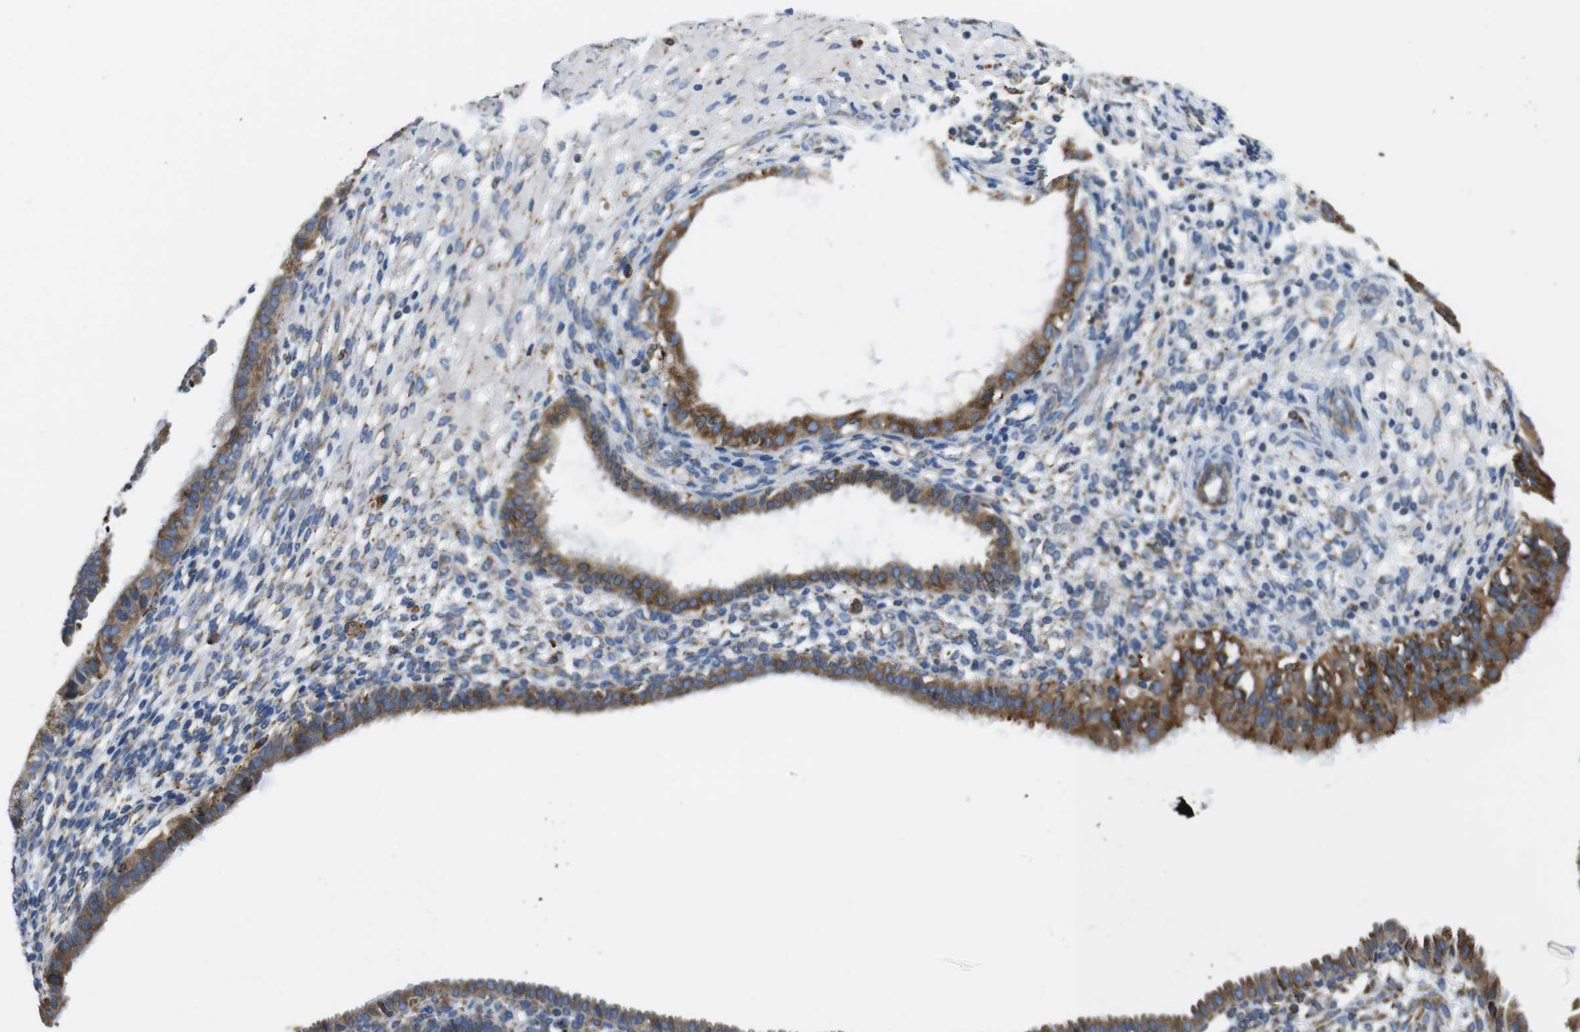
{"staining": {"intensity": "weak", "quantity": "25%-75%", "location": "cytoplasmic/membranous"}, "tissue": "endometrium", "cell_type": "Cells in endometrial stroma", "image_type": "normal", "snomed": [{"axis": "morphology", "description": "Normal tissue, NOS"}, {"axis": "topography", "description": "Endometrium"}], "caption": "This photomicrograph demonstrates unremarkable endometrium stained with IHC to label a protein in brown. The cytoplasmic/membranous of cells in endometrial stroma show weak positivity for the protein. Nuclei are counter-stained blue.", "gene": "UGGT1", "patient": {"sex": "female", "age": 61}}